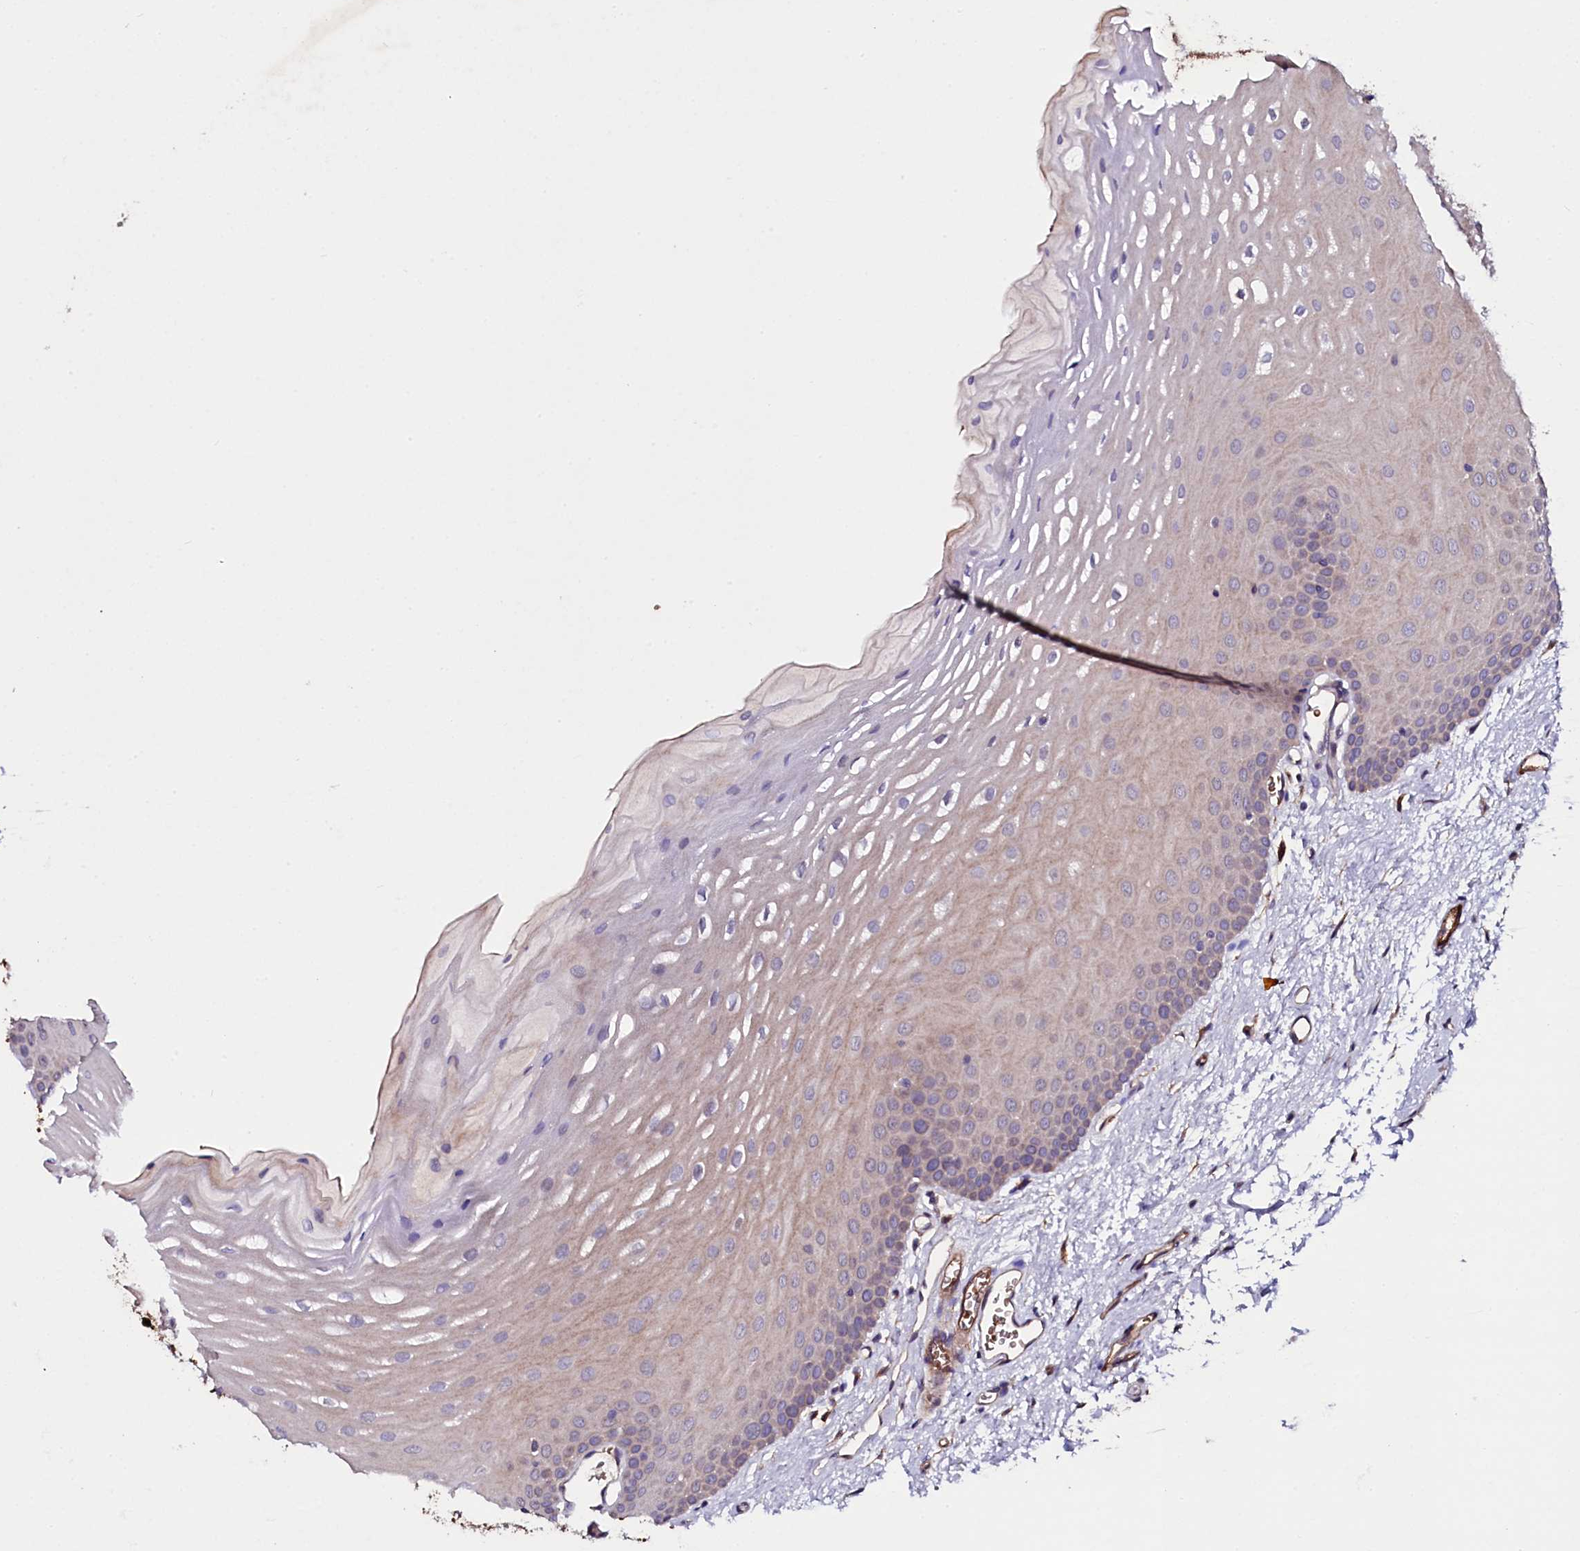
{"staining": {"intensity": "moderate", "quantity": "<25%", "location": "cytoplasmic/membranous"}, "tissue": "oral mucosa", "cell_type": "Squamous epithelial cells", "image_type": "normal", "snomed": [{"axis": "morphology", "description": "Normal tissue, NOS"}, {"axis": "topography", "description": "Oral tissue"}], "caption": "Immunohistochemical staining of normal human oral mucosa demonstrates <25% levels of moderate cytoplasmic/membranous protein staining in about <25% of squamous epithelial cells.", "gene": "MEX3C", "patient": {"sex": "female", "age": 70}}